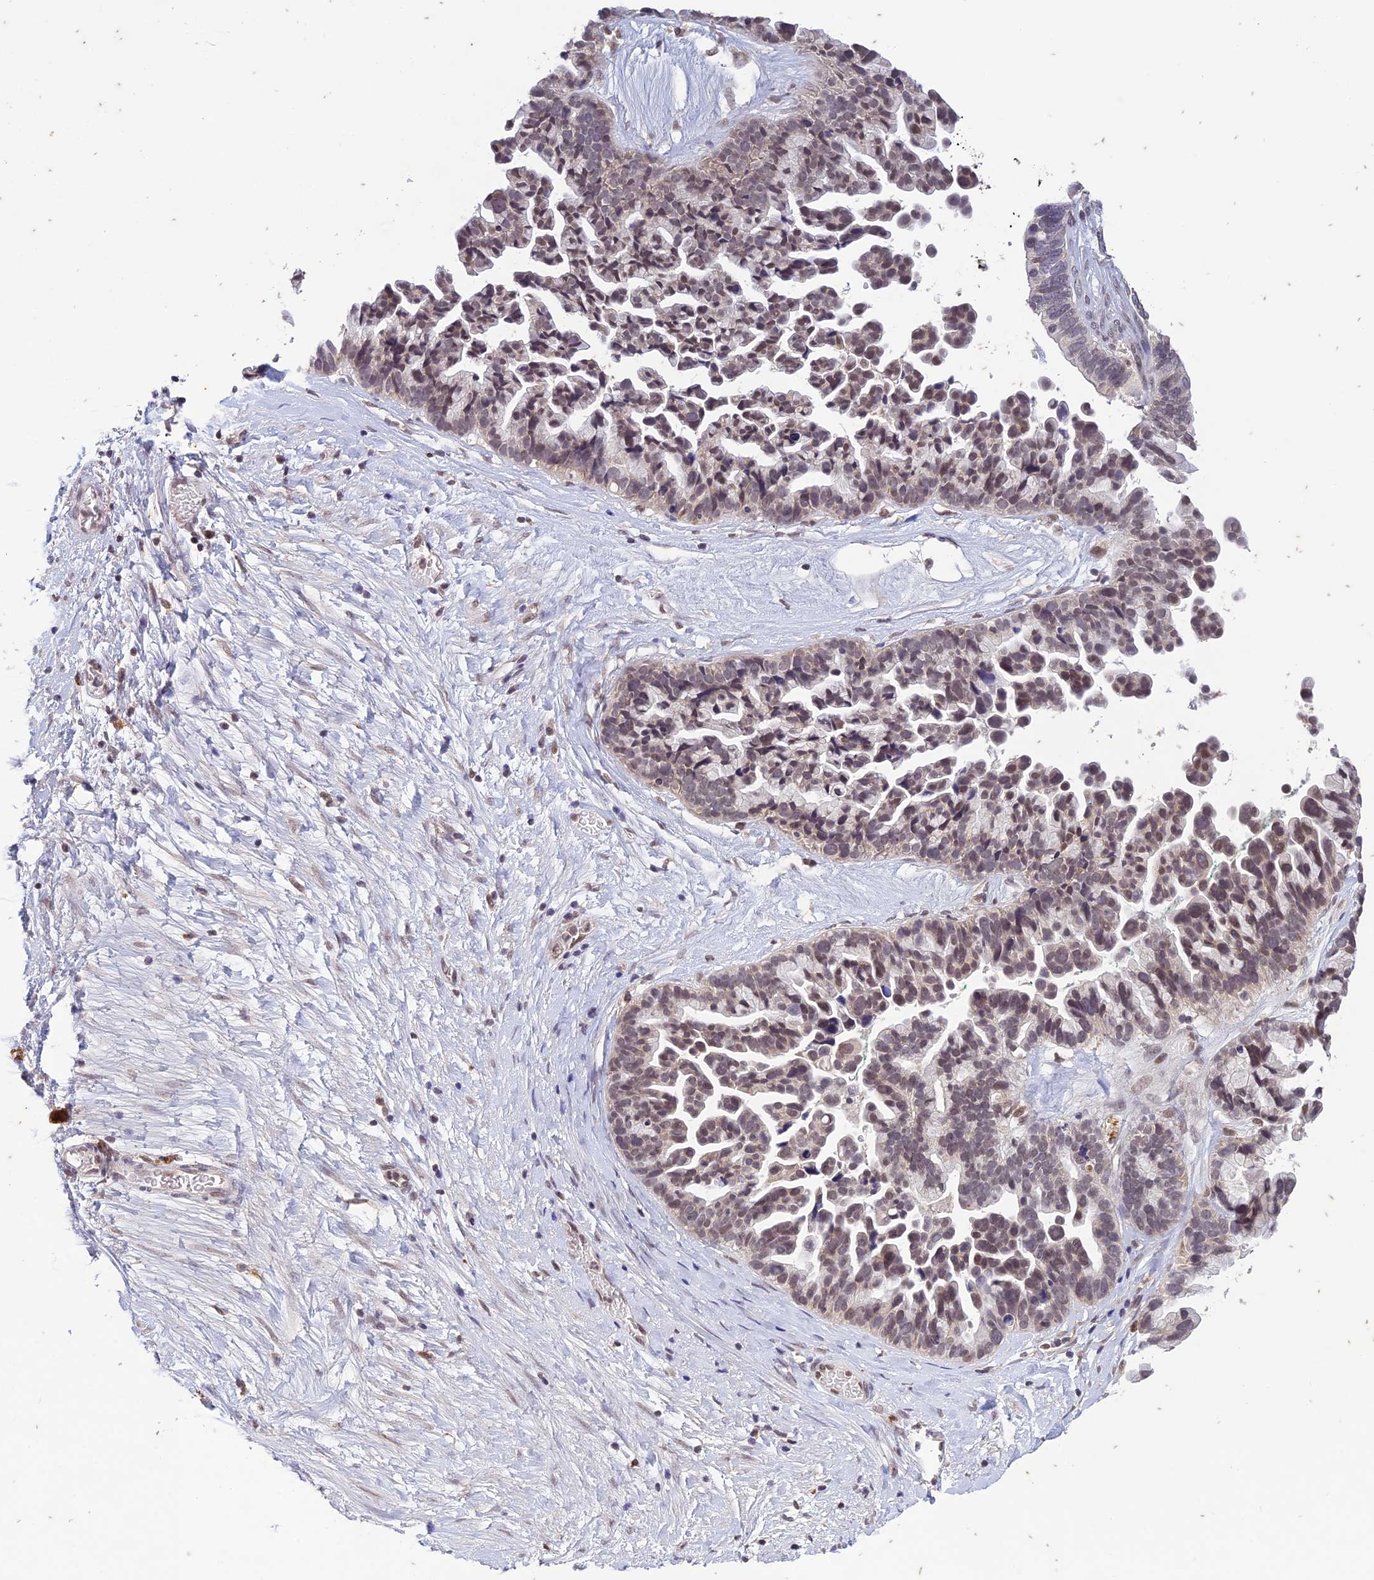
{"staining": {"intensity": "weak", "quantity": ">75%", "location": "nuclear"}, "tissue": "ovarian cancer", "cell_type": "Tumor cells", "image_type": "cancer", "snomed": [{"axis": "morphology", "description": "Cystadenocarcinoma, serous, NOS"}, {"axis": "topography", "description": "Ovary"}], "caption": "Human serous cystadenocarcinoma (ovarian) stained with a brown dye exhibits weak nuclear positive positivity in about >75% of tumor cells.", "gene": "POP4", "patient": {"sex": "female", "age": 56}}